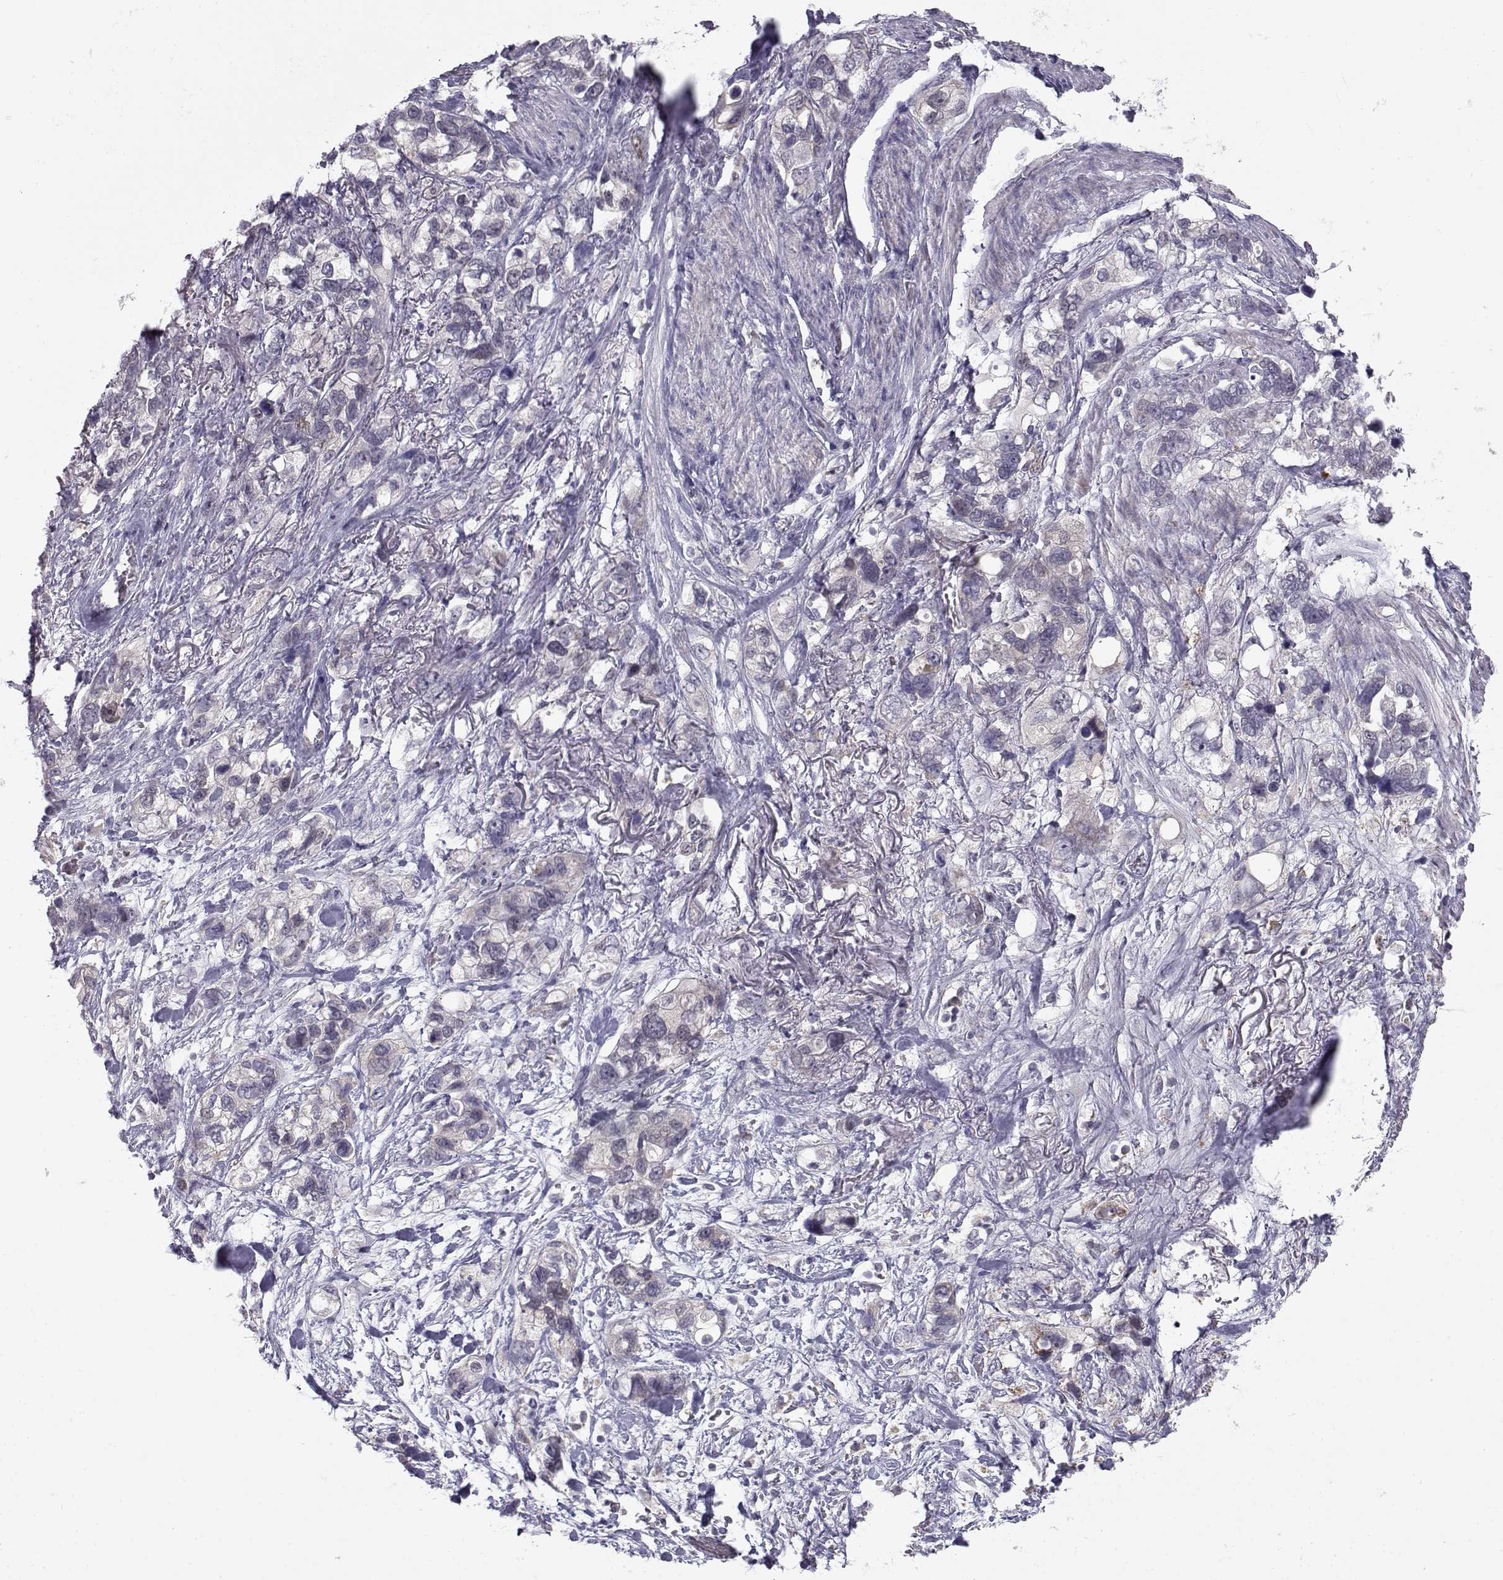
{"staining": {"intensity": "moderate", "quantity": "<25%", "location": "cytoplasmic/membranous"}, "tissue": "stomach cancer", "cell_type": "Tumor cells", "image_type": "cancer", "snomed": [{"axis": "morphology", "description": "Adenocarcinoma, NOS"}, {"axis": "topography", "description": "Stomach, upper"}], "caption": "The micrograph shows staining of stomach cancer, revealing moderate cytoplasmic/membranous protein positivity (brown color) within tumor cells. The staining was performed using DAB, with brown indicating positive protein expression. Nuclei are stained blue with hematoxylin.", "gene": "NPVF", "patient": {"sex": "female", "age": 81}}